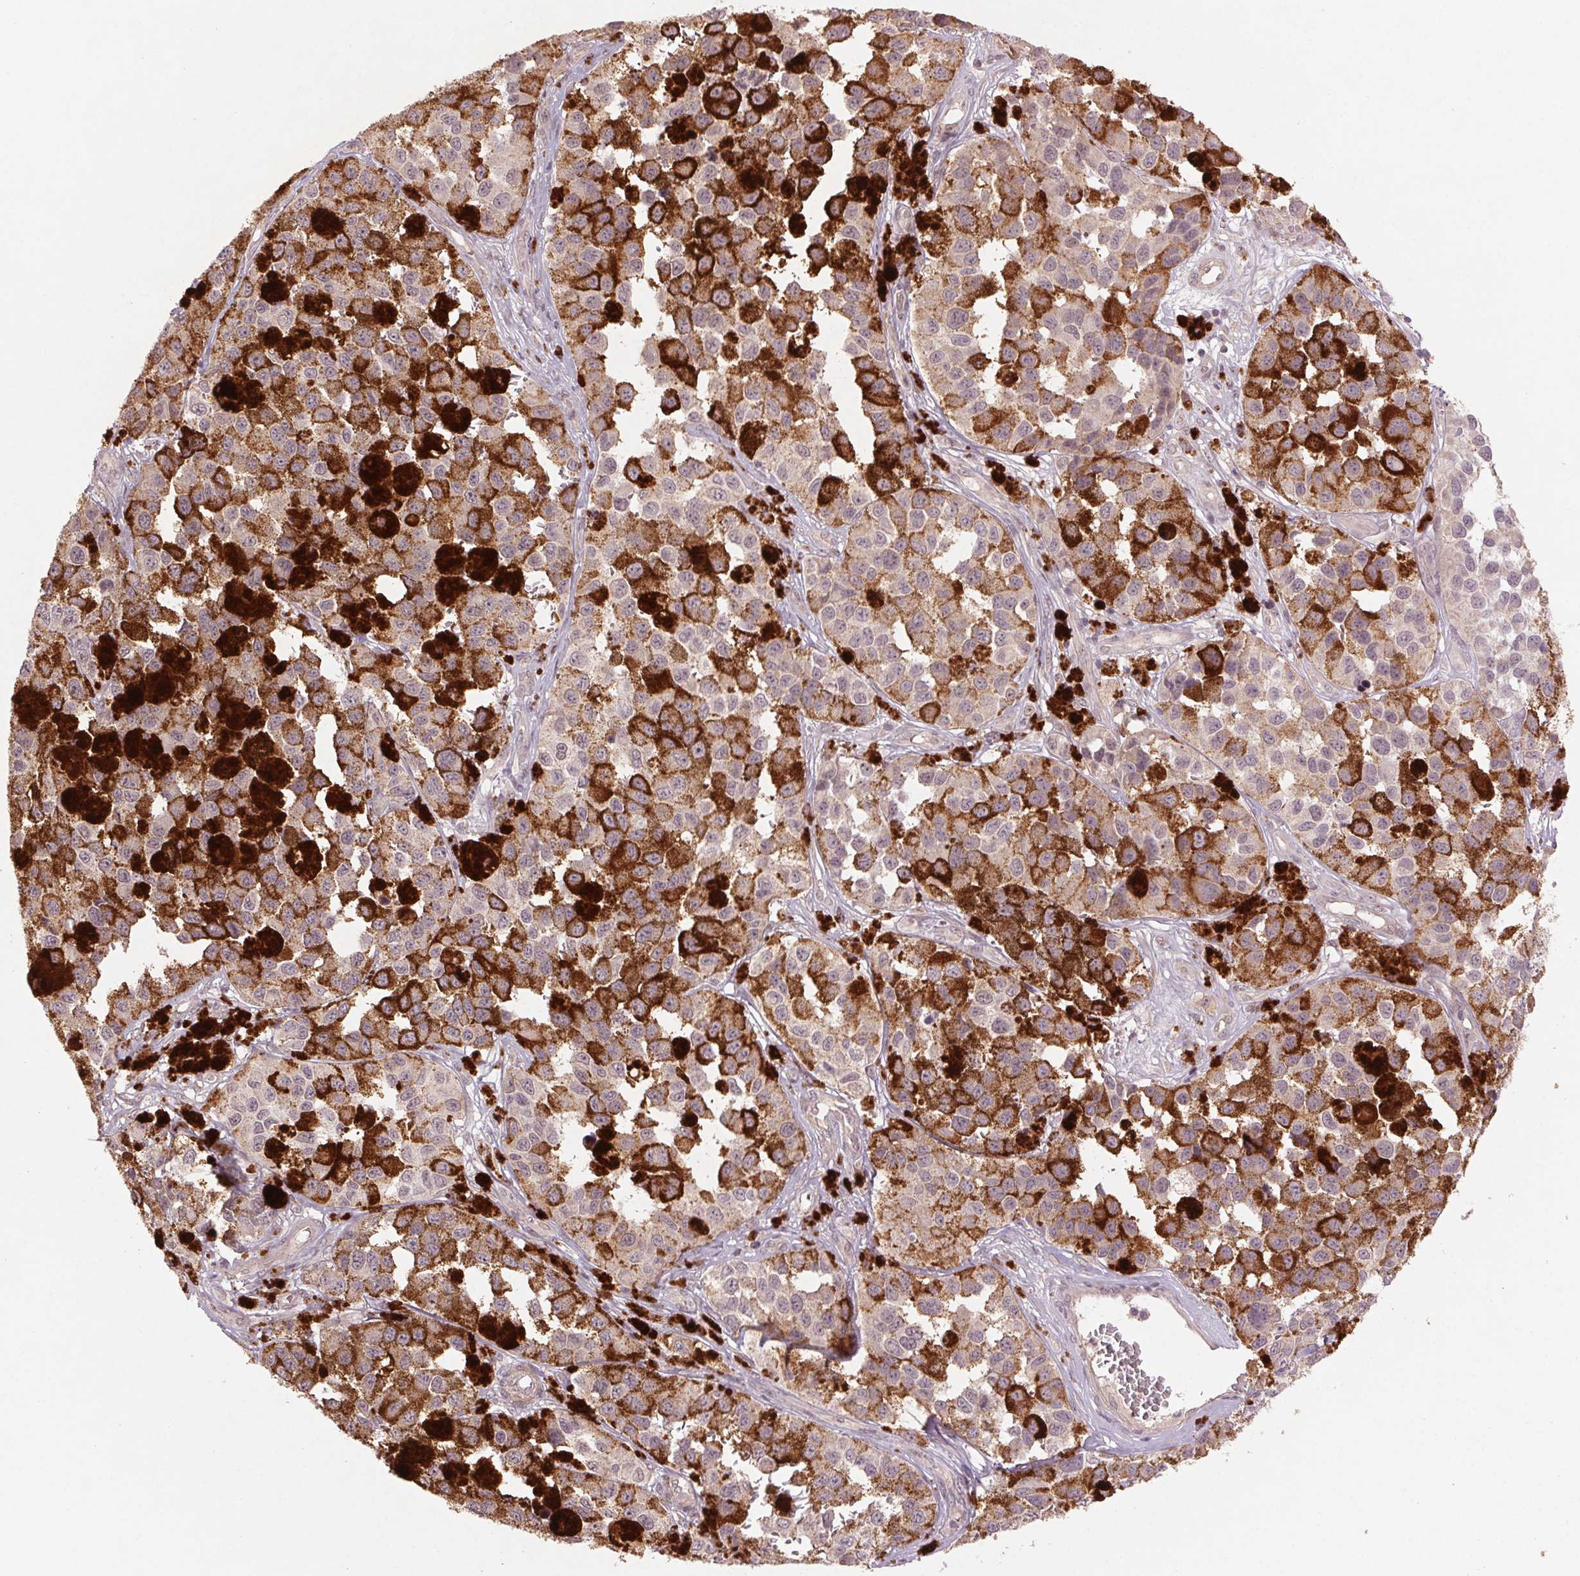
{"staining": {"intensity": "weak", "quantity": "25%-75%", "location": "cytoplasmic/membranous"}, "tissue": "melanoma", "cell_type": "Tumor cells", "image_type": "cancer", "snomed": [{"axis": "morphology", "description": "Malignant melanoma, NOS"}, {"axis": "topography", "description": "Skin"}], "caption": "A brown stain shows weak cytoplasmic/membranous staining of a protein in melanoma tumor cells. (Stains: DAB in brown, nuclei in blue, Microscopy: brightfield microscopy at high magnification).", "gene": "SMLR1", "patient": {"sex": "female", "age": 58}}